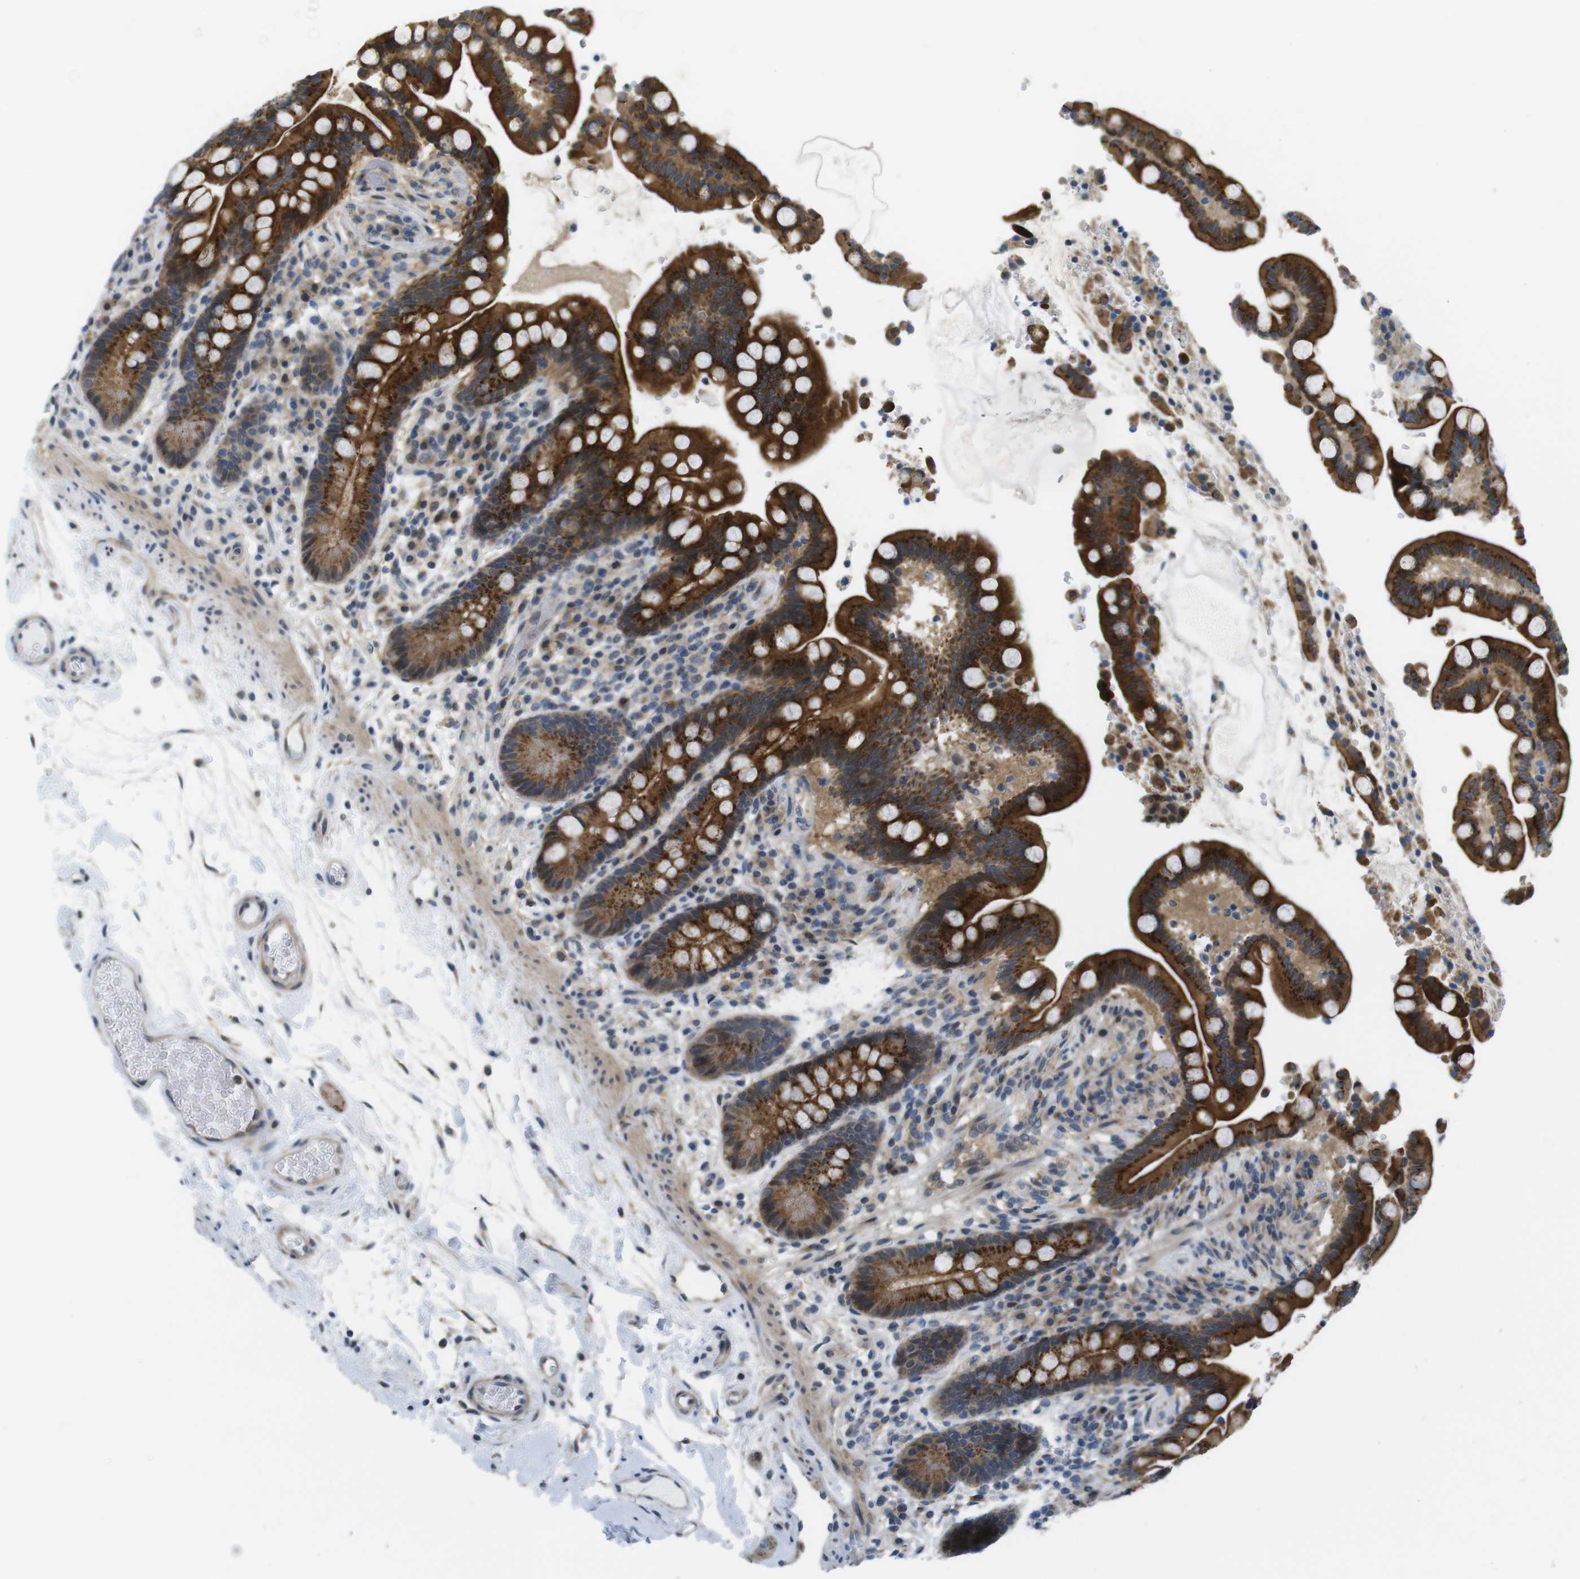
{"staining": {"intensity": "weak", "quantity": ">75%", "location": "cytoplasmic/membranous"}, "tissue": "colon", "cell_type": "Endothelial cells", "image_type": "normal", "snomed": [{"axis": "morphology", "description": "Normal tissue, NOS"}, {"axis": "topography", "description": "Colon"}], "caption": "Colon stained for a protein (brown) displays weak cytoplasmic/membranous positive expression in about >75% of endothelial cells.", "gene": "ZDHHC3", "patient": {"sex": "male", "age": 73}}